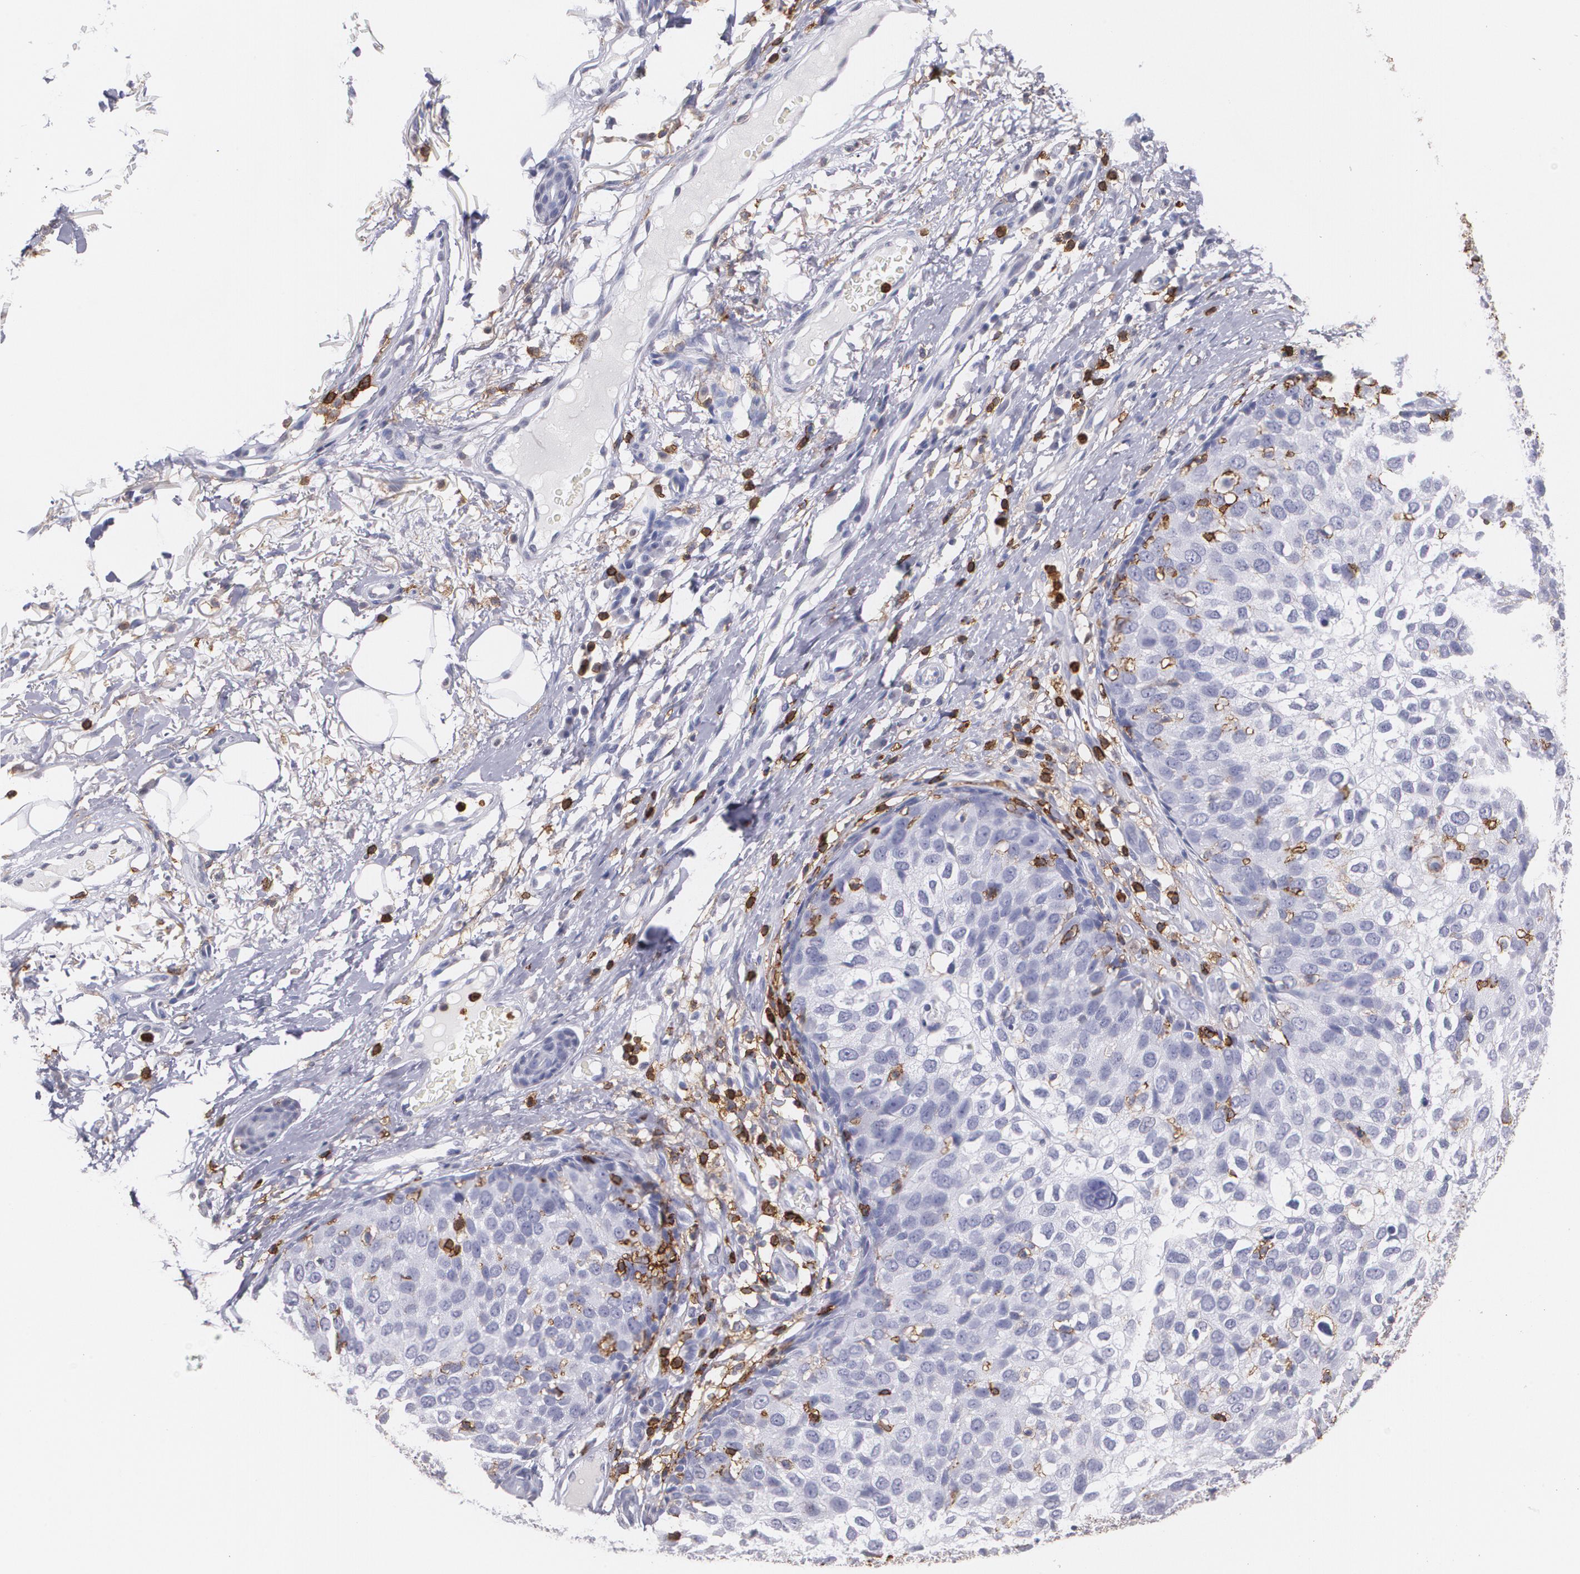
{"staining": {"intensity": "negative", "quantity": "none", "location": "none"}, "tissue": "skin cancer", "cell_type": "Tumor cells", "image_type": "cancer", "snomed": [{"axis": "morphology", "description": "Squamous cell carcinoma, NOS"}, {"axis": "topography", "description": "Skin"}], "caption": "The photomicrograph exhibits no staining of tumor cells in skin cancer.", "gene": "PTPRC", "patient": {"sex": "male", "age": 87}}